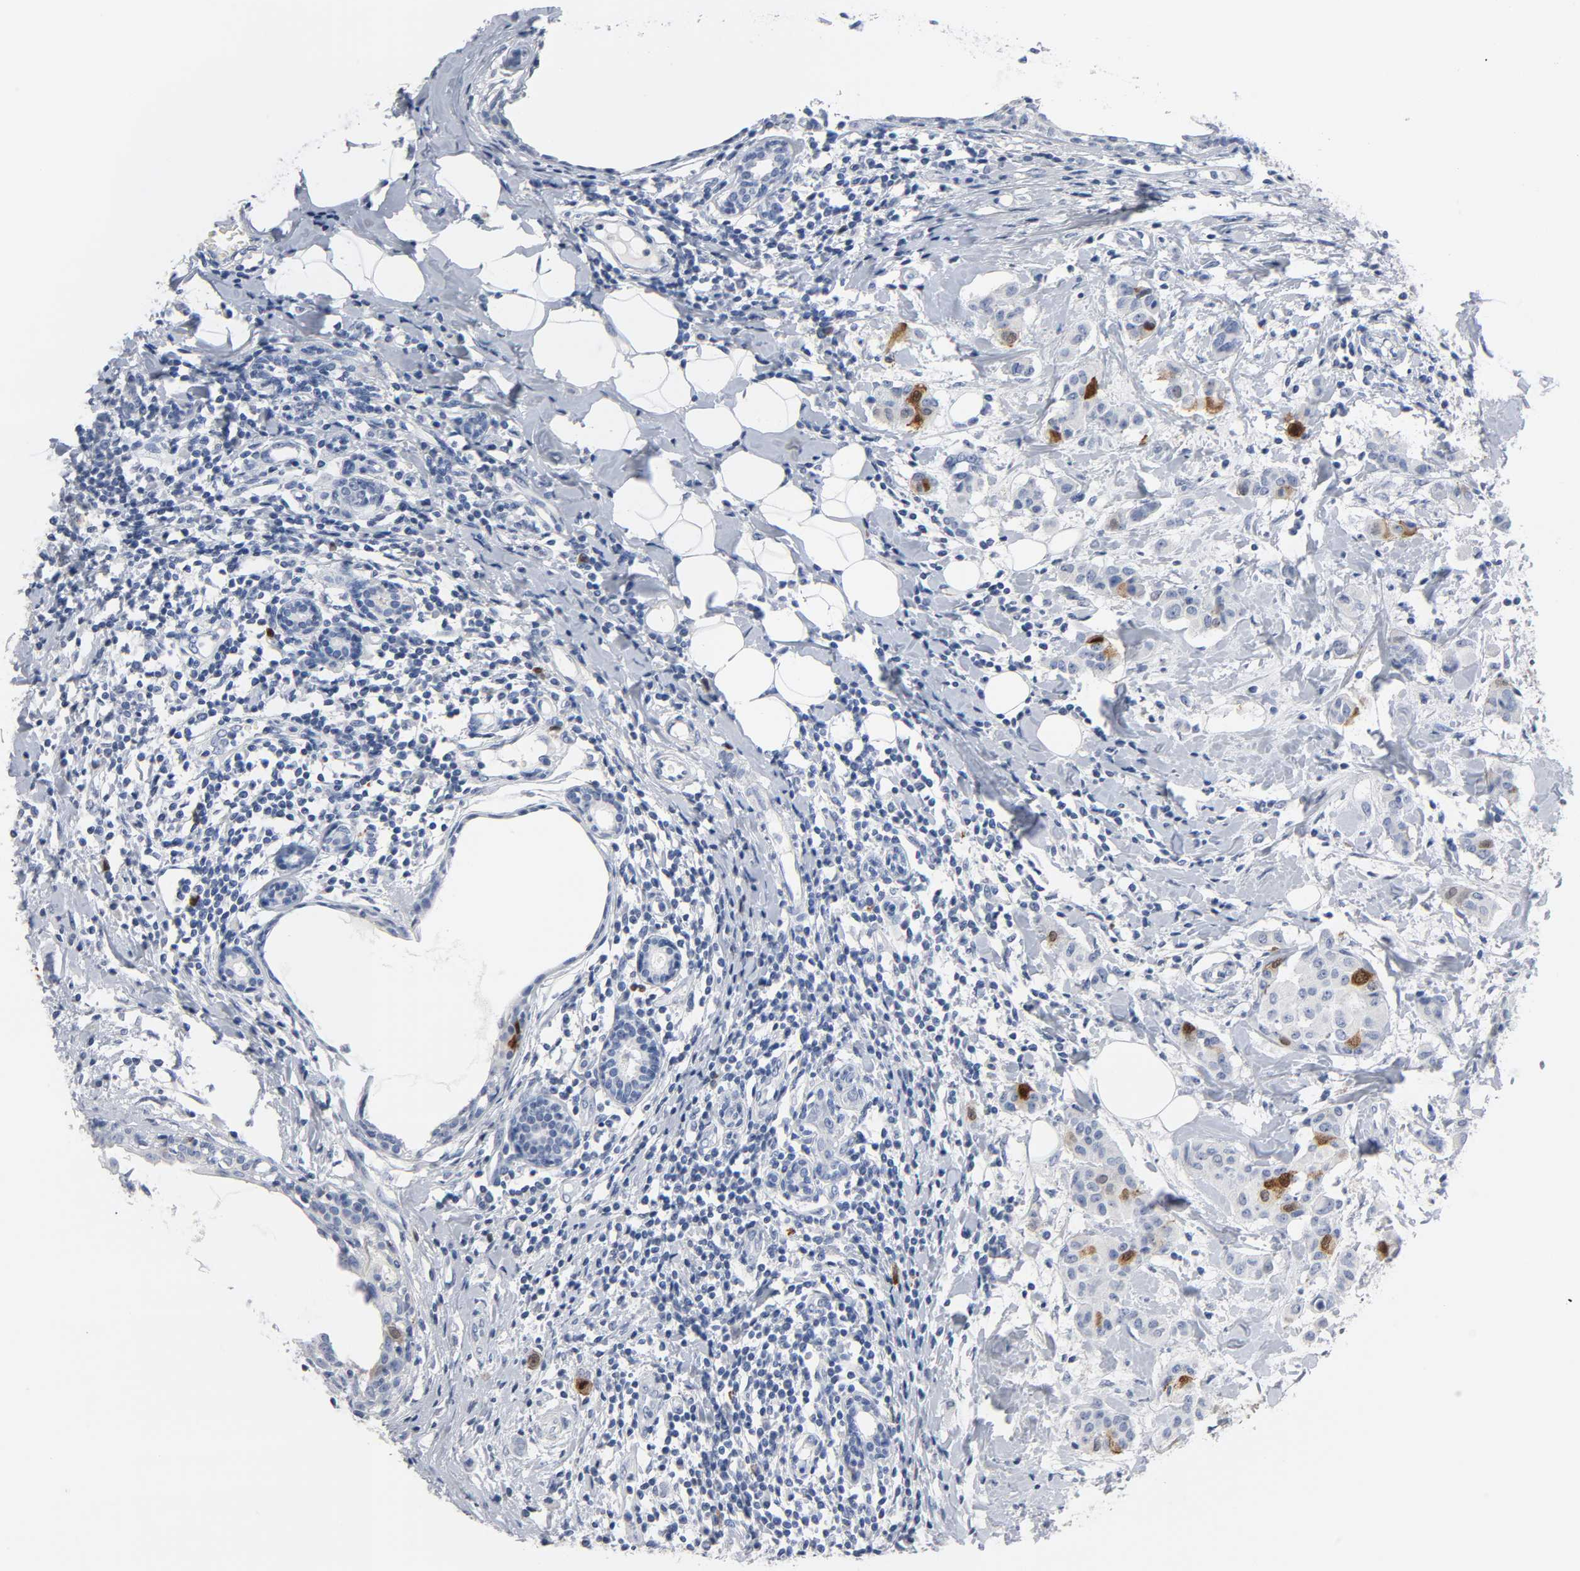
{"staining": {"intensity": "strong", "quantity": "<25%", "location": "nuclear"}, "tissue": "breast cancer", "cell_type": "Tumor cells", "image_type": "cancer", "snomed": [{"axis": "morphology", "description": "Duct carcinoma"}, {"axis": "topography", "description": "Breast"}], "caption": "Protein analysis of invasive ductal carcinoma (breast) tissue displays strong nuclear positivity in about <25% of tumor cells.", "gene": "CDC20", "patient": {"sex": "female", "age": 40}}